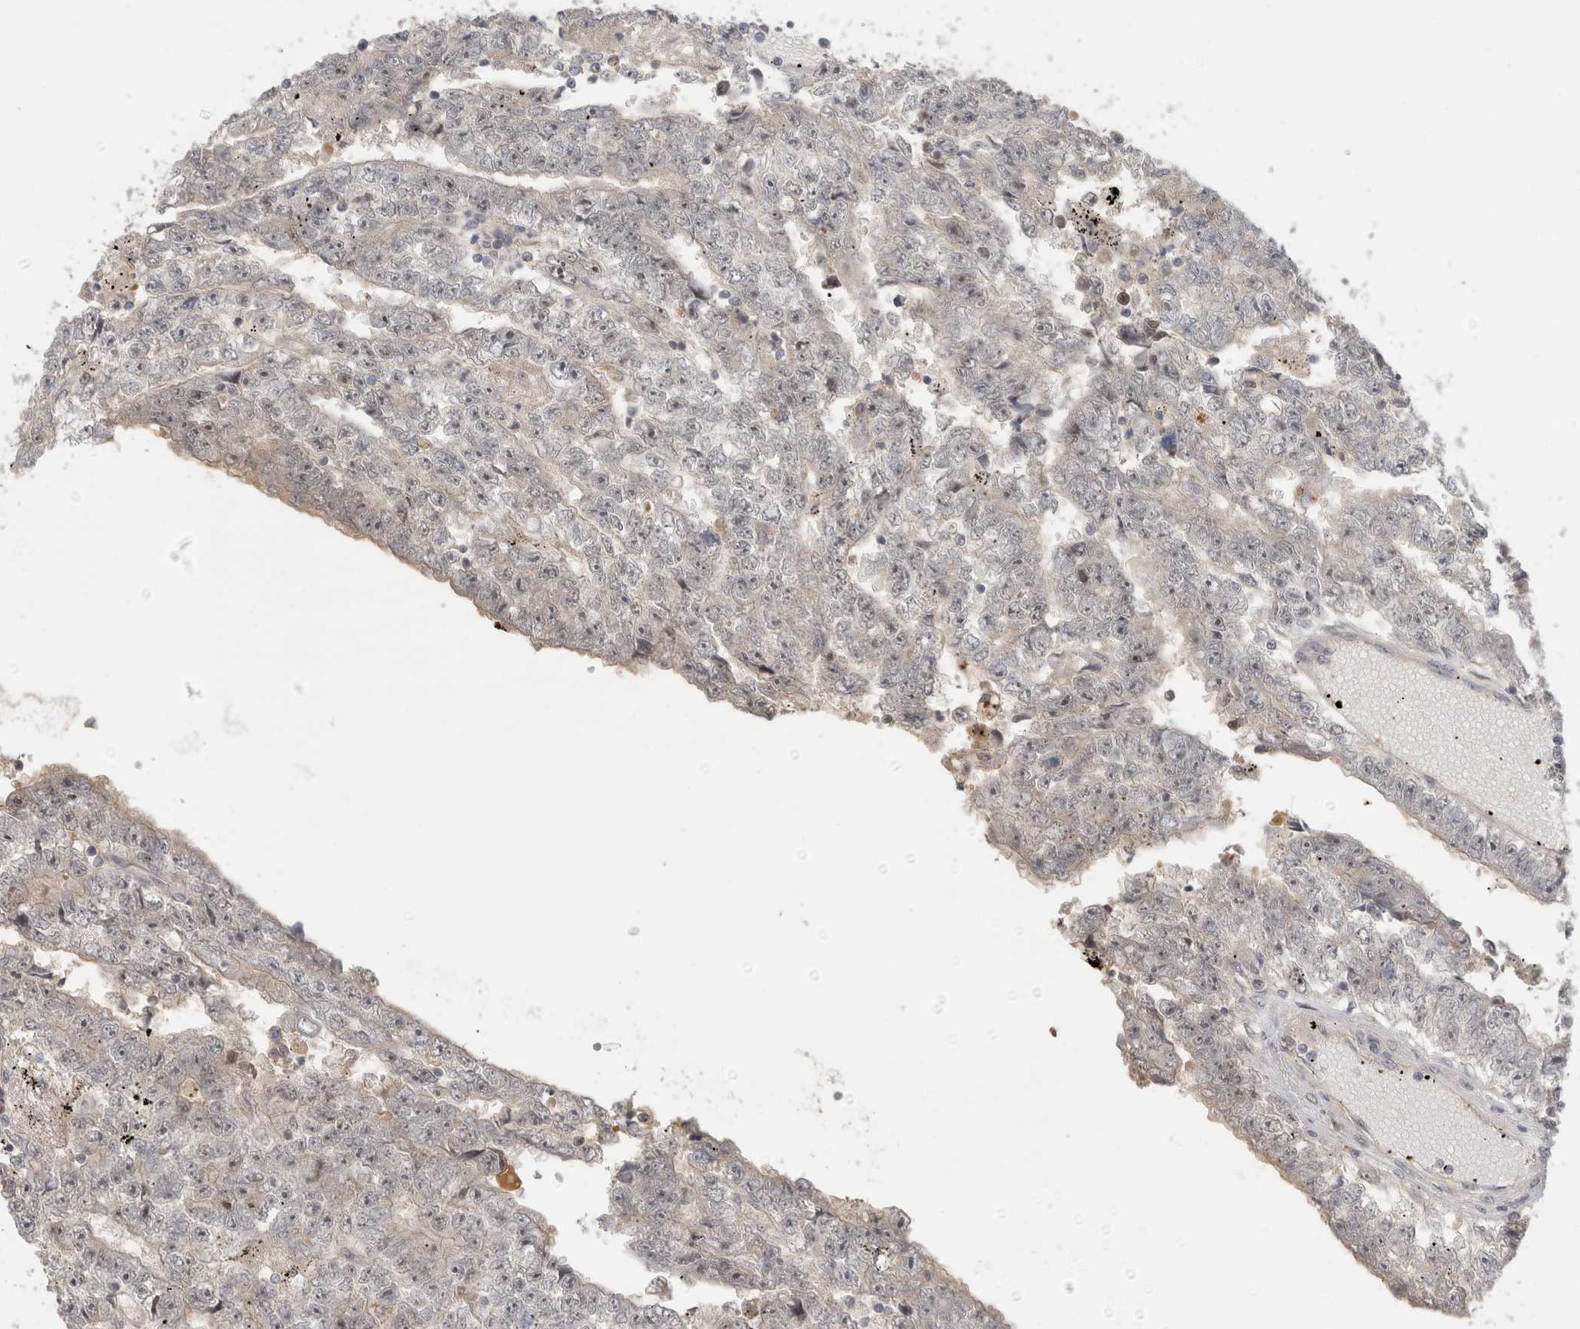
{"staining": {"intensity": "weak", "quantity": "<25%", "location": "cytoplasmic/membranous,nuclear"}, "tissue": "testis cancer", "cell_type": "Tumor cells", "image_type": "cancer", "snomed": [{"axis": "morphology", "description": "Carcinoma, Embryonal, NOS"}, {"axis": "topography", "description": "Testis"}], "caption": "Immunohistochemistry (IHC) of human testis cancer displays no expression in tumor cells. (DAB IHC, high magnification).", "gene": "ZNF24", "patient": {"sex": "male", "age": 25}}